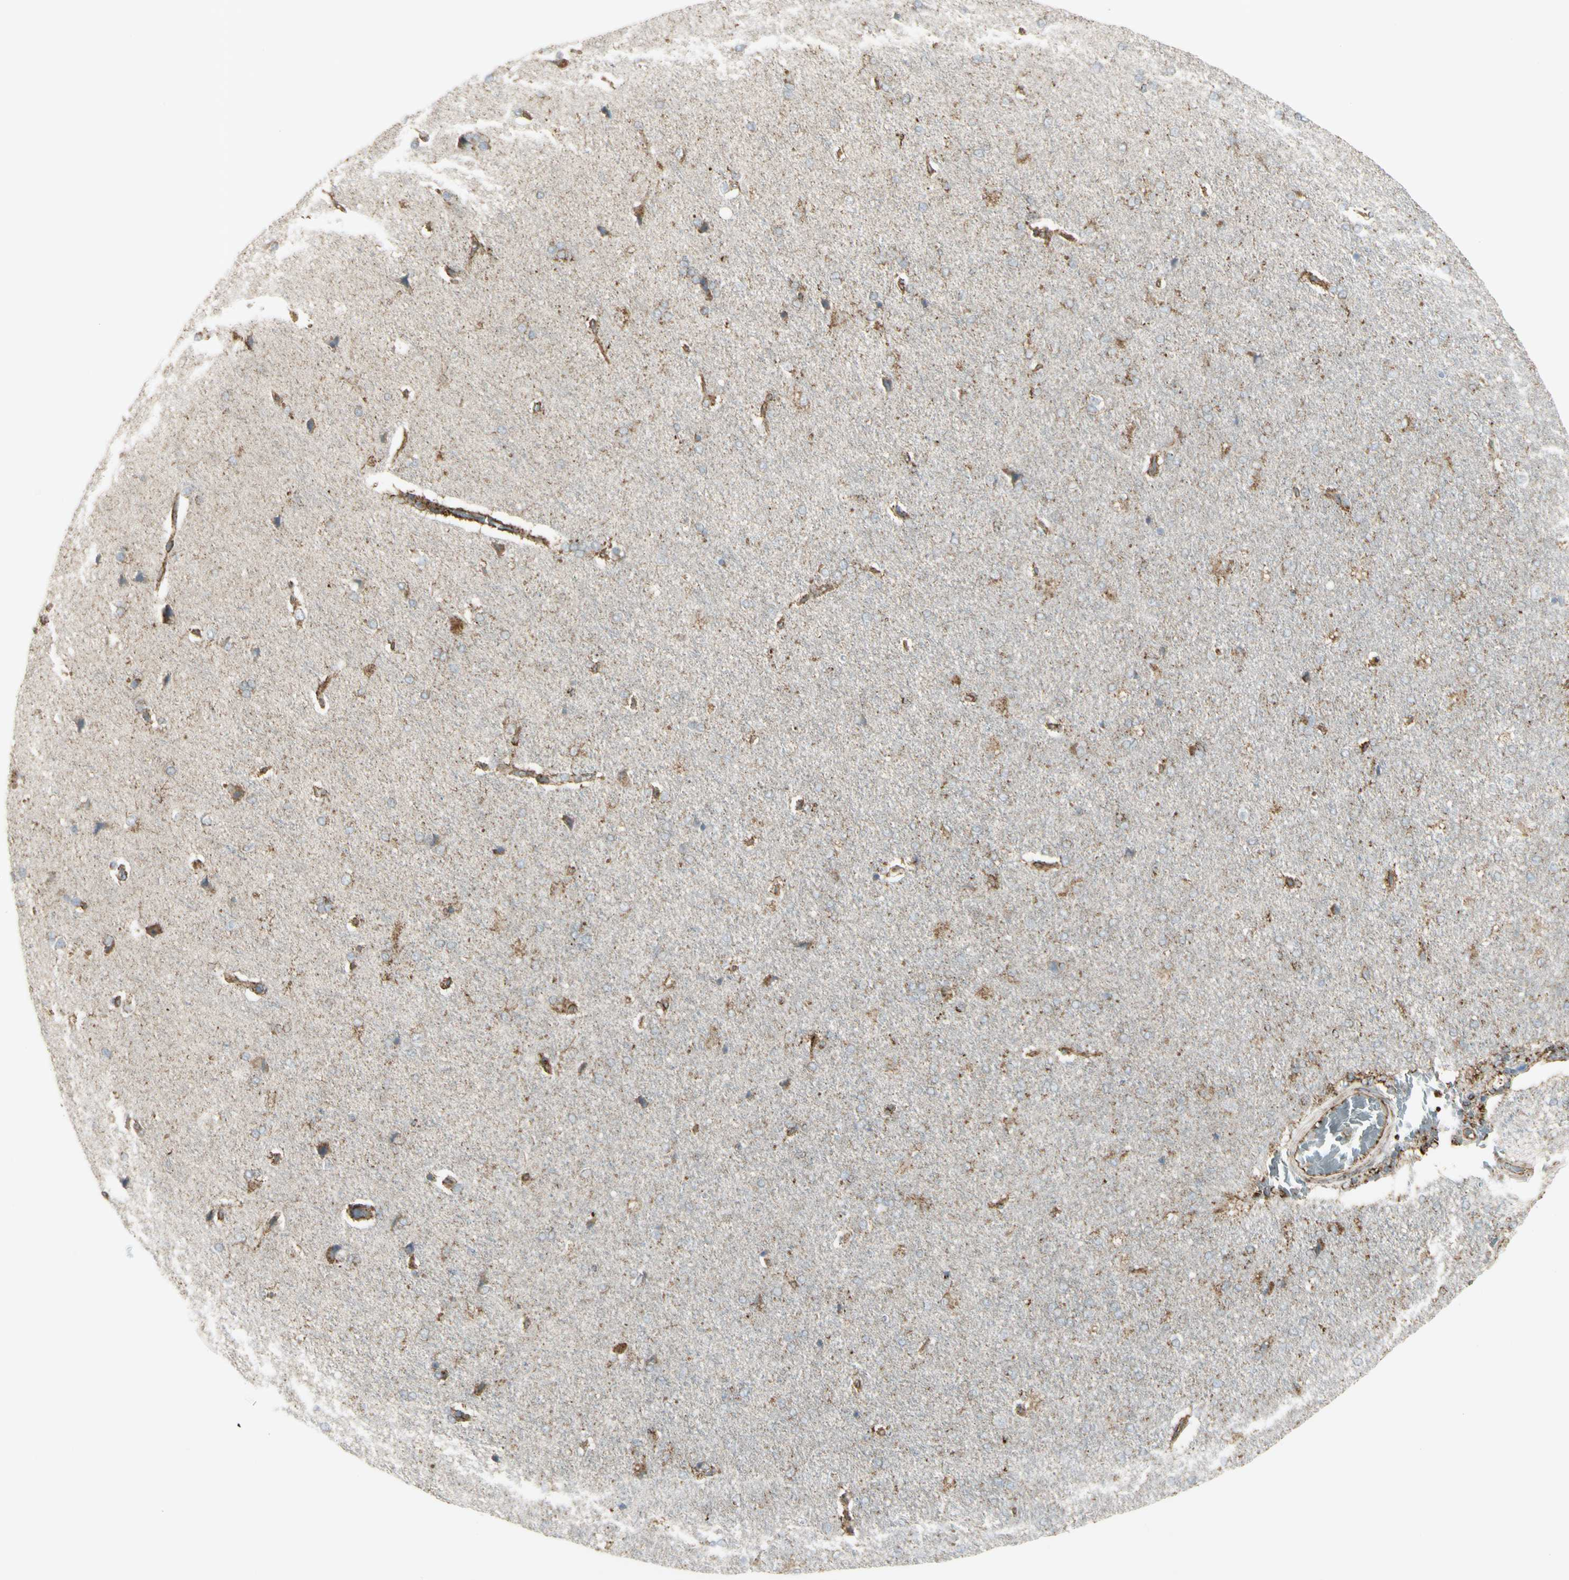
{"staining": {"intensity": "strong", "quantity": ">75%", "location": "cytoplasmic/membranous"}, "tissue": "cerebral cortex", "cell_type": "Endothelial cells", "image_type": "normal", "snomed": [{"axis": "morphology", "description": "Normal tissue, NOS"}, {"axis": "topography", "description": "Cerebral cortex"}], "caption": "An IHC image of benign tissue is shown. Protein staining in brown highlights strong cytoplasmic/membranous positivity in cerebral cortex within endothelial cells.", "gene": "CYB5R1", "patient": {"sex": "male", "age": 62}}